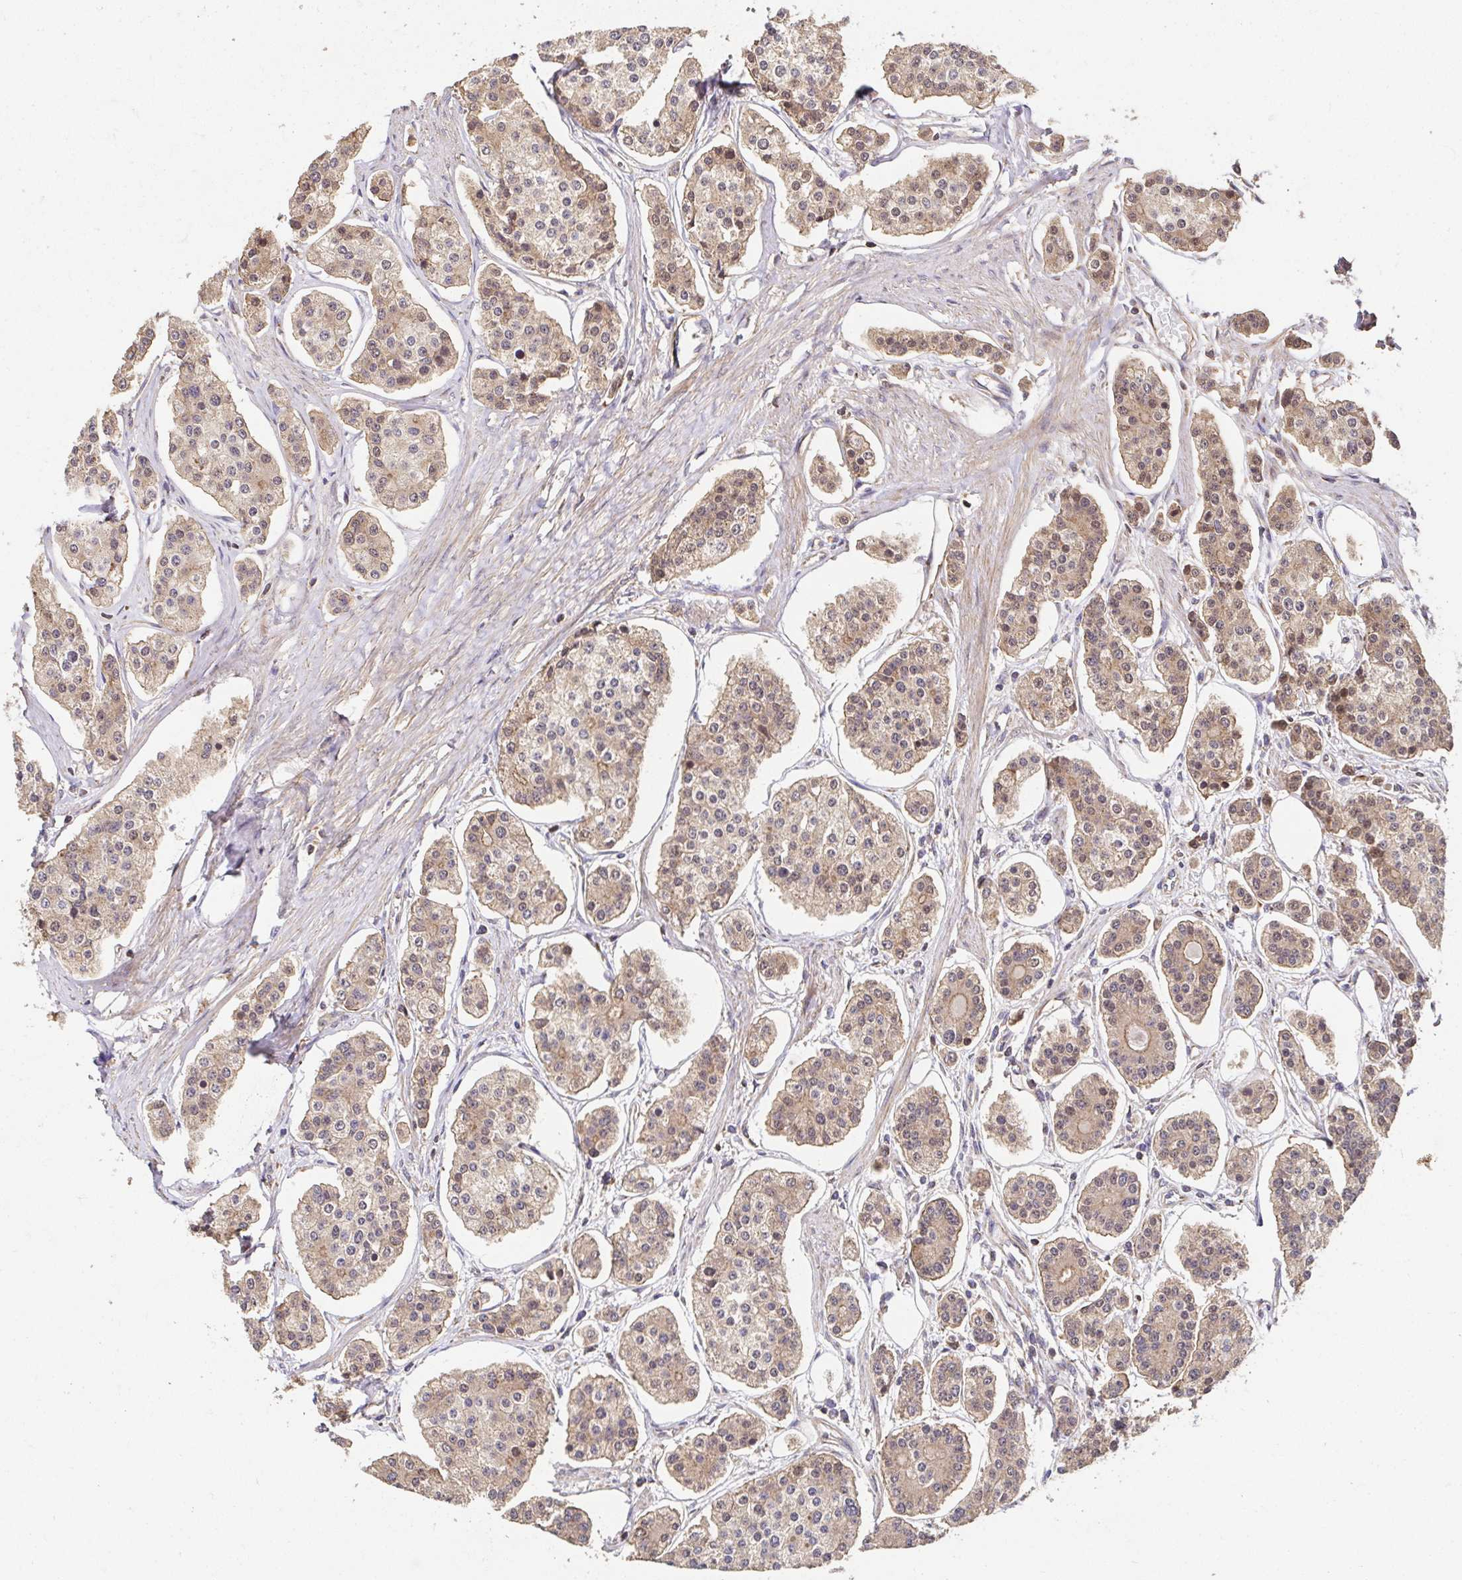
{"staining": {"intensity": "weak", "quantity": ">75%", "location": "cytoplasmic/membranous"}, "tissue": "carcinoid", "cell_type": "Tumor cells", "image_type": "cancer", "snomed": [{"axis": "morphology", "description": "Carcinoid, malignant, NOS"}, {"axis": "topography", "description": "Small intestine"}], "caption": "Carcinoid stained for a protein shows weak cytoplasmic/membranous positivity in tumor cells.", "gene": "APBB1", "patient": {"sex": "female", "age": 65}}